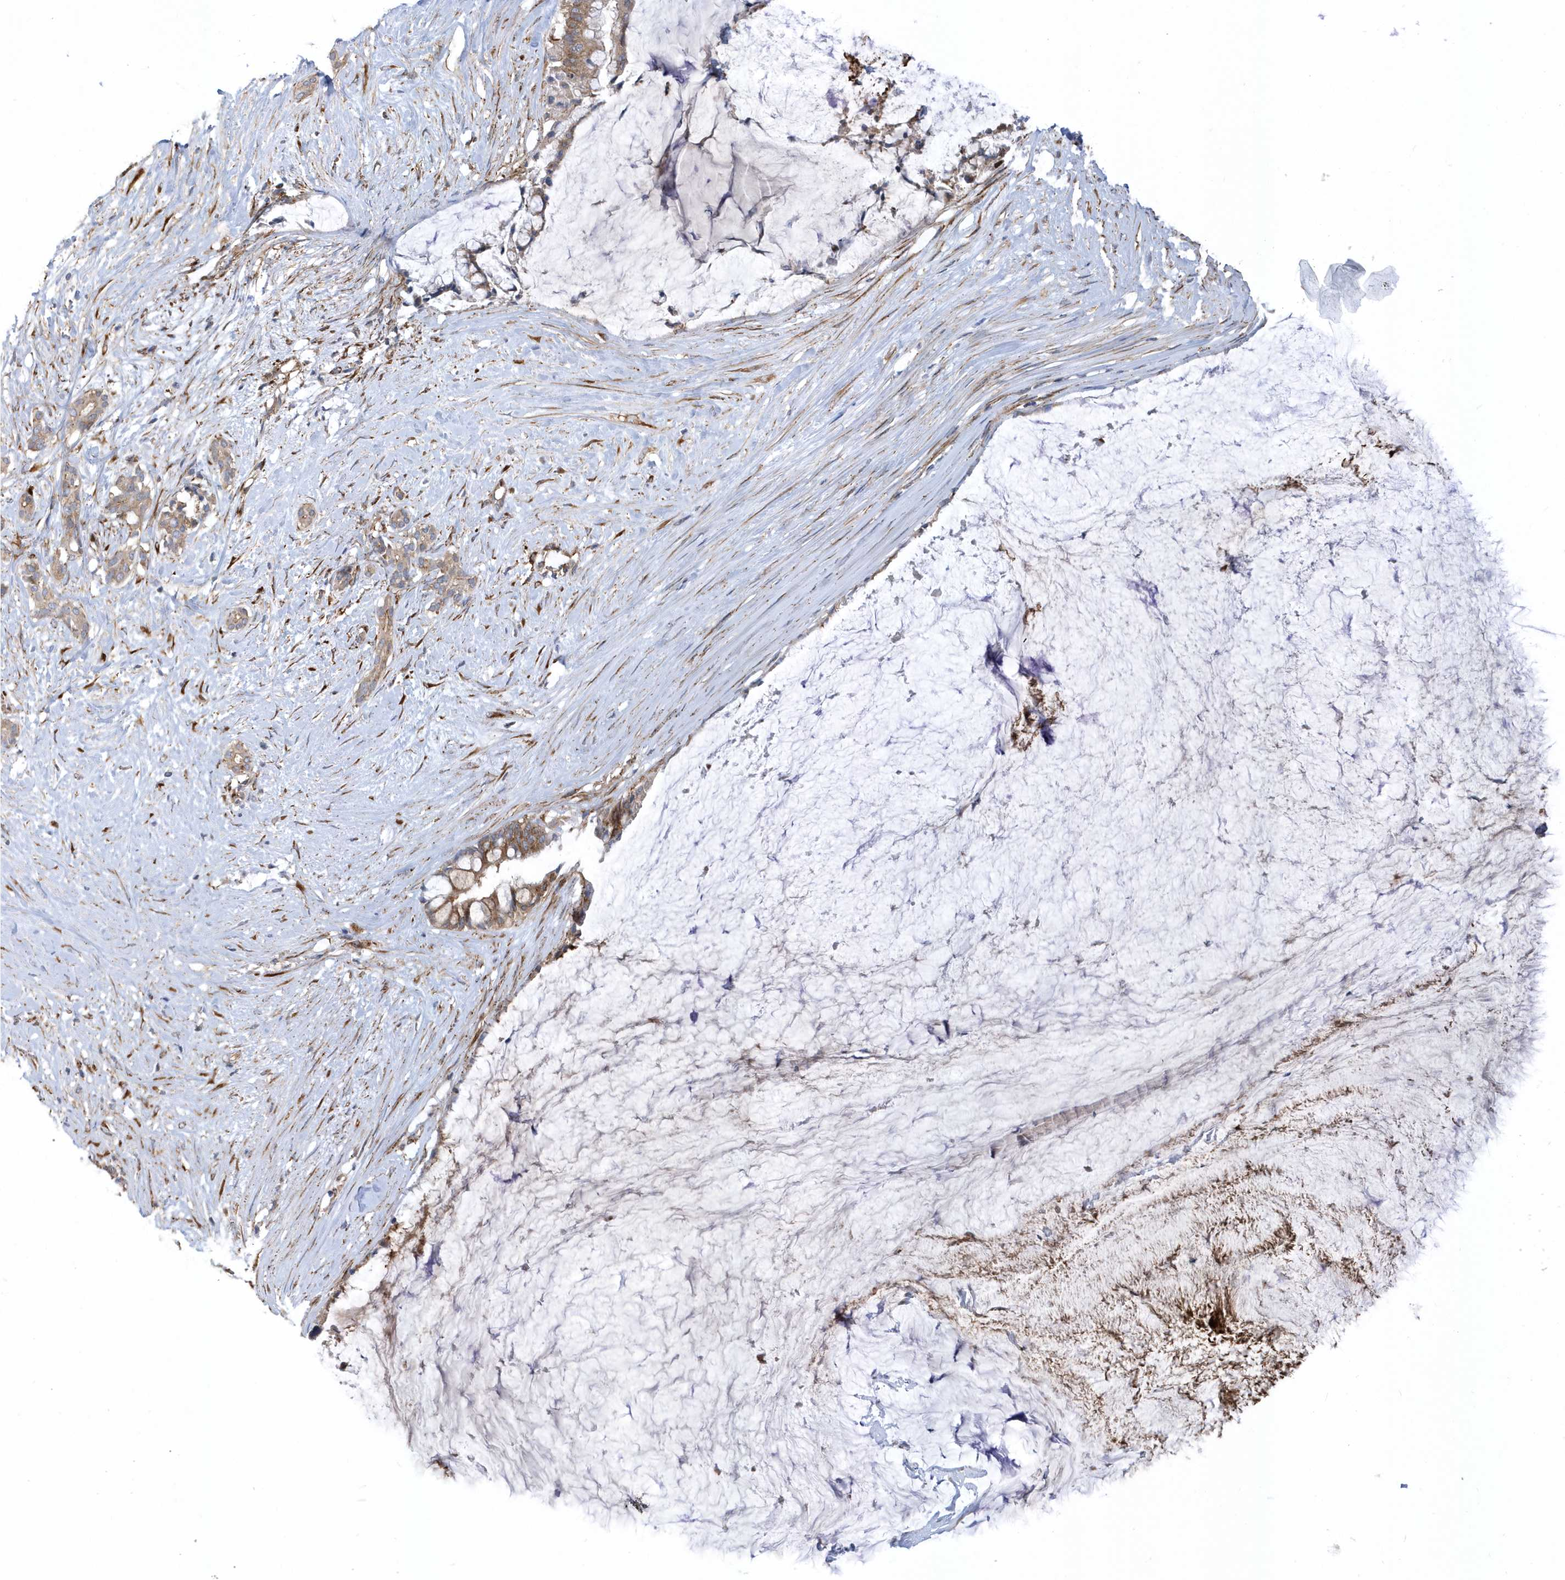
{"staining": {"intensity": "moderate", "quantity": "25%-75%", "location": "cytoplasmic/membranous"}, "tissue": "pancreatic cancer", "cell_type": "Tumor cells", "image_type": "cancer", "snomed": [{"axis": "morphology", "description": "Adenocarcinoma, NOS"}, {"axis": "topography", "description": "Pancreas"}], "caption": "Immunohistochemistry histopathology image of neoplastic tissue: human pancreatic cancer stained using immunohistochemistry (IHC) shows medium levels of moderate protein expression localized specifically in the cytoplasmic/membranous of tumor cells, appearing as a cytoplasmic/membranous brown color.", "gene": "HRH4", "patient": {"sex": "male", "age": 41}}